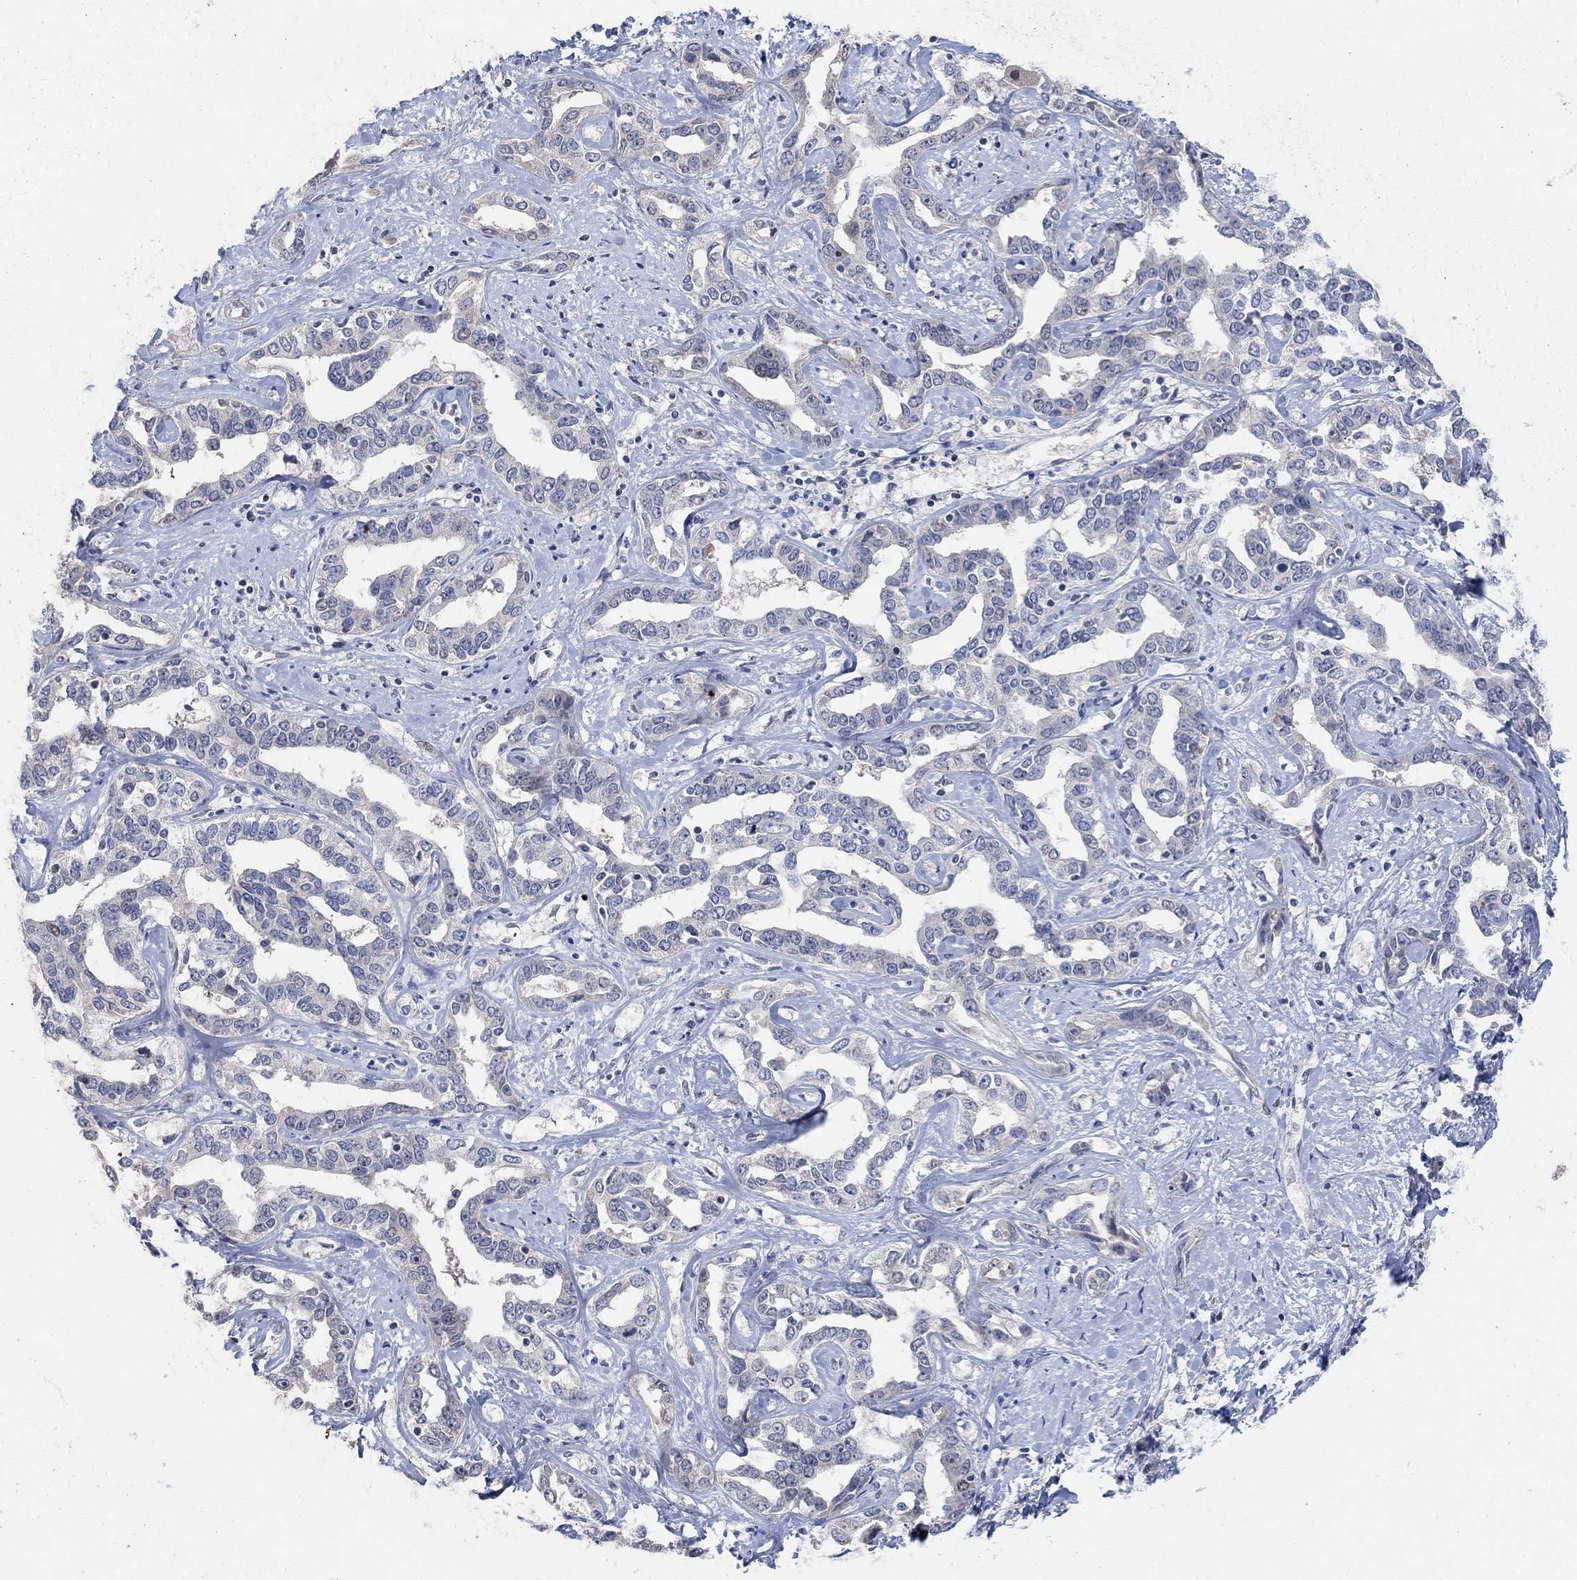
{"staining": {"intensity": "negative", "quantity": "none", "location": "none"}, "tissue": "liver cancer", "cell_type": "Tumor cells", "image_type": "cancer", "snomed": [{"axis": "morphology", "description": "Cholangiocarcinoma"}, {"axis": "topography", "description": "Liver"}], "caption": "IHC of liver cancer (cholangiocarcinoma) reveals no positivity in tumor cells.", "gene": "CNTF", "patient": {"sex": "male", "age": 59}}